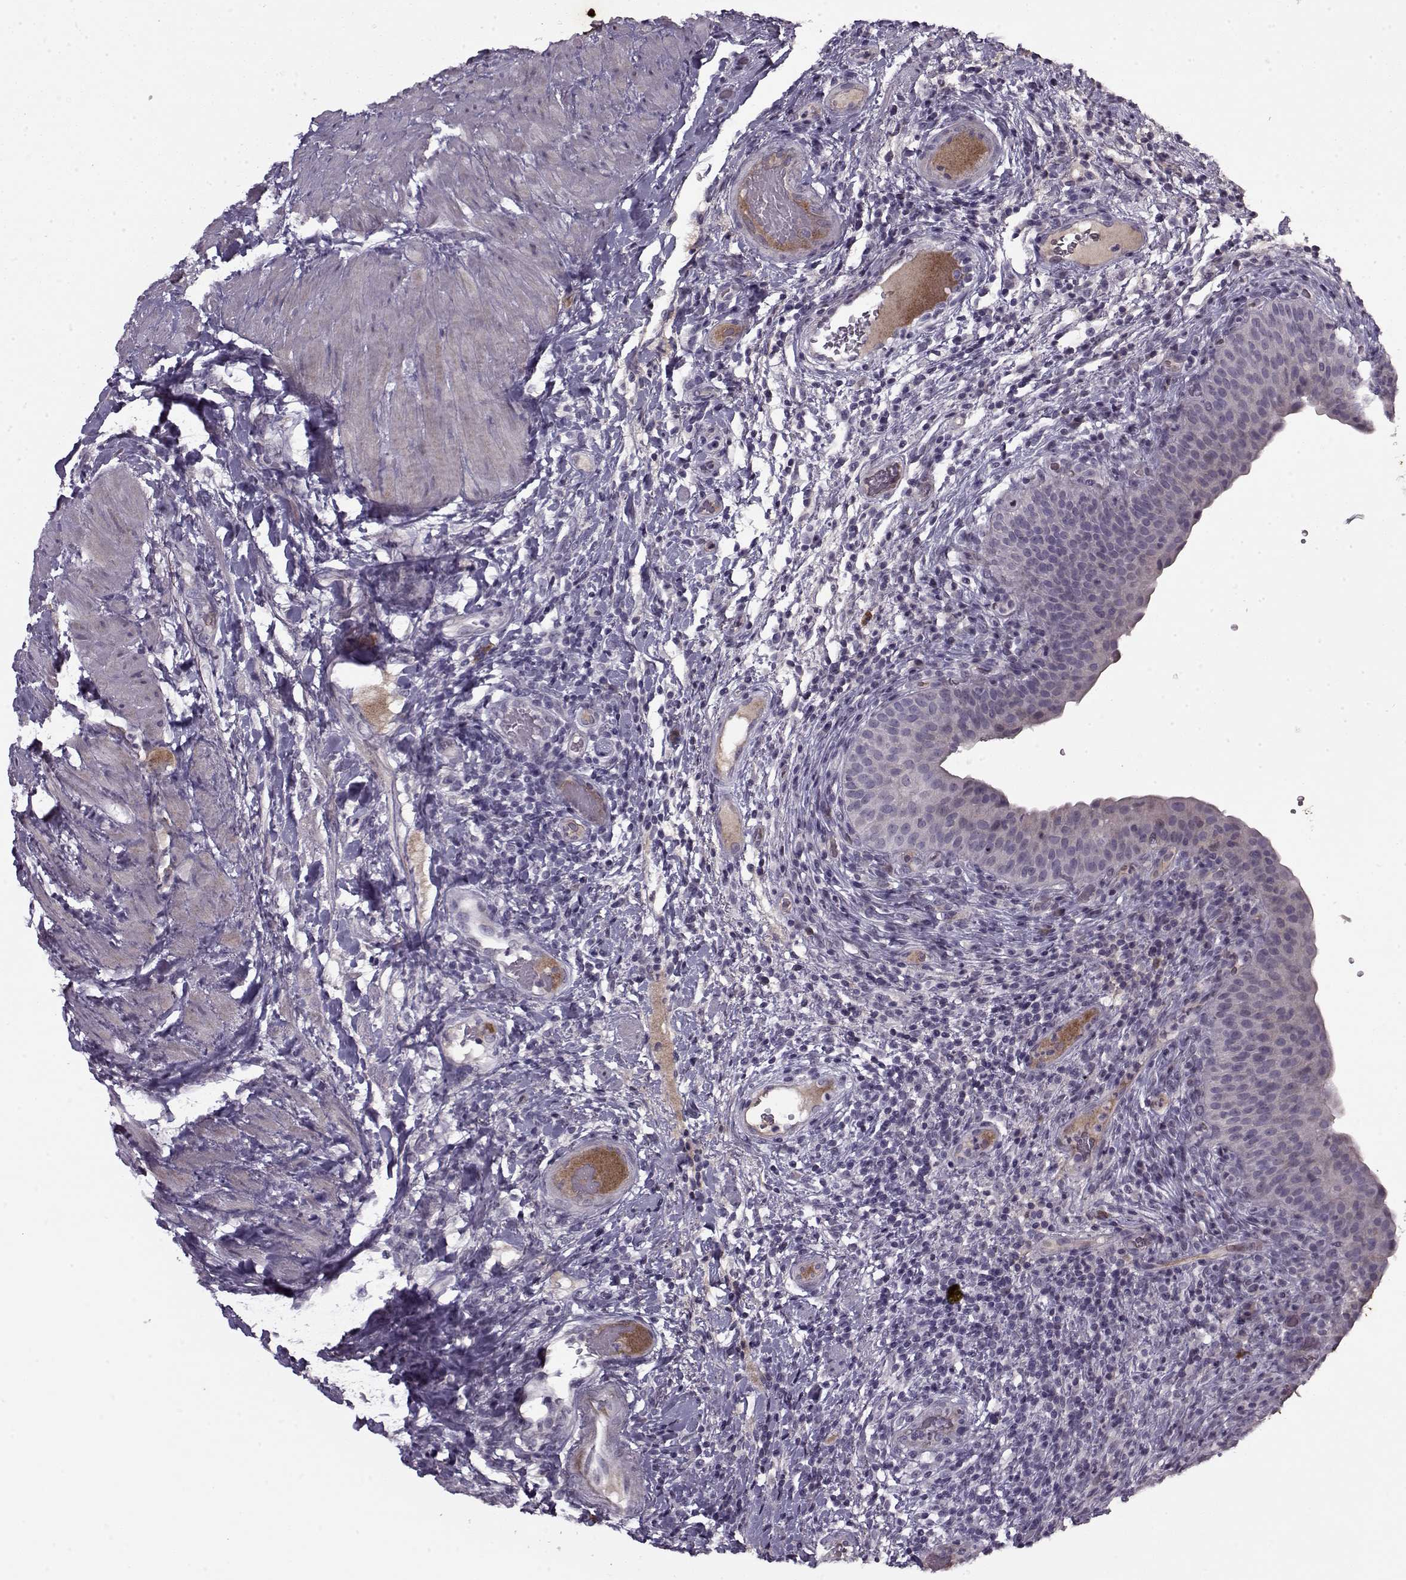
{"staining": {"intensity": "negative", "quantity": "none", "location": "none"}, "tissue": "urinary bladder", "cell_type": "Urothelial cells", "image_type": "normal", "snomed": [{"axis": "morphology", "description": "Normal tissue, NOS"}, {"axis": "topography", "description": "Urinary bladder"}], "caption": "Immunohistochemistry (IHC) of unremarkable urinary bladder displays no positivity in urothelial cells. (Brightfield microscopy of DAB (3,3'-diaminobenzidine) immunohistochemistry at high magnification).", "gene": "KRT9", "patient": {"sex": "male", "age": 66}}